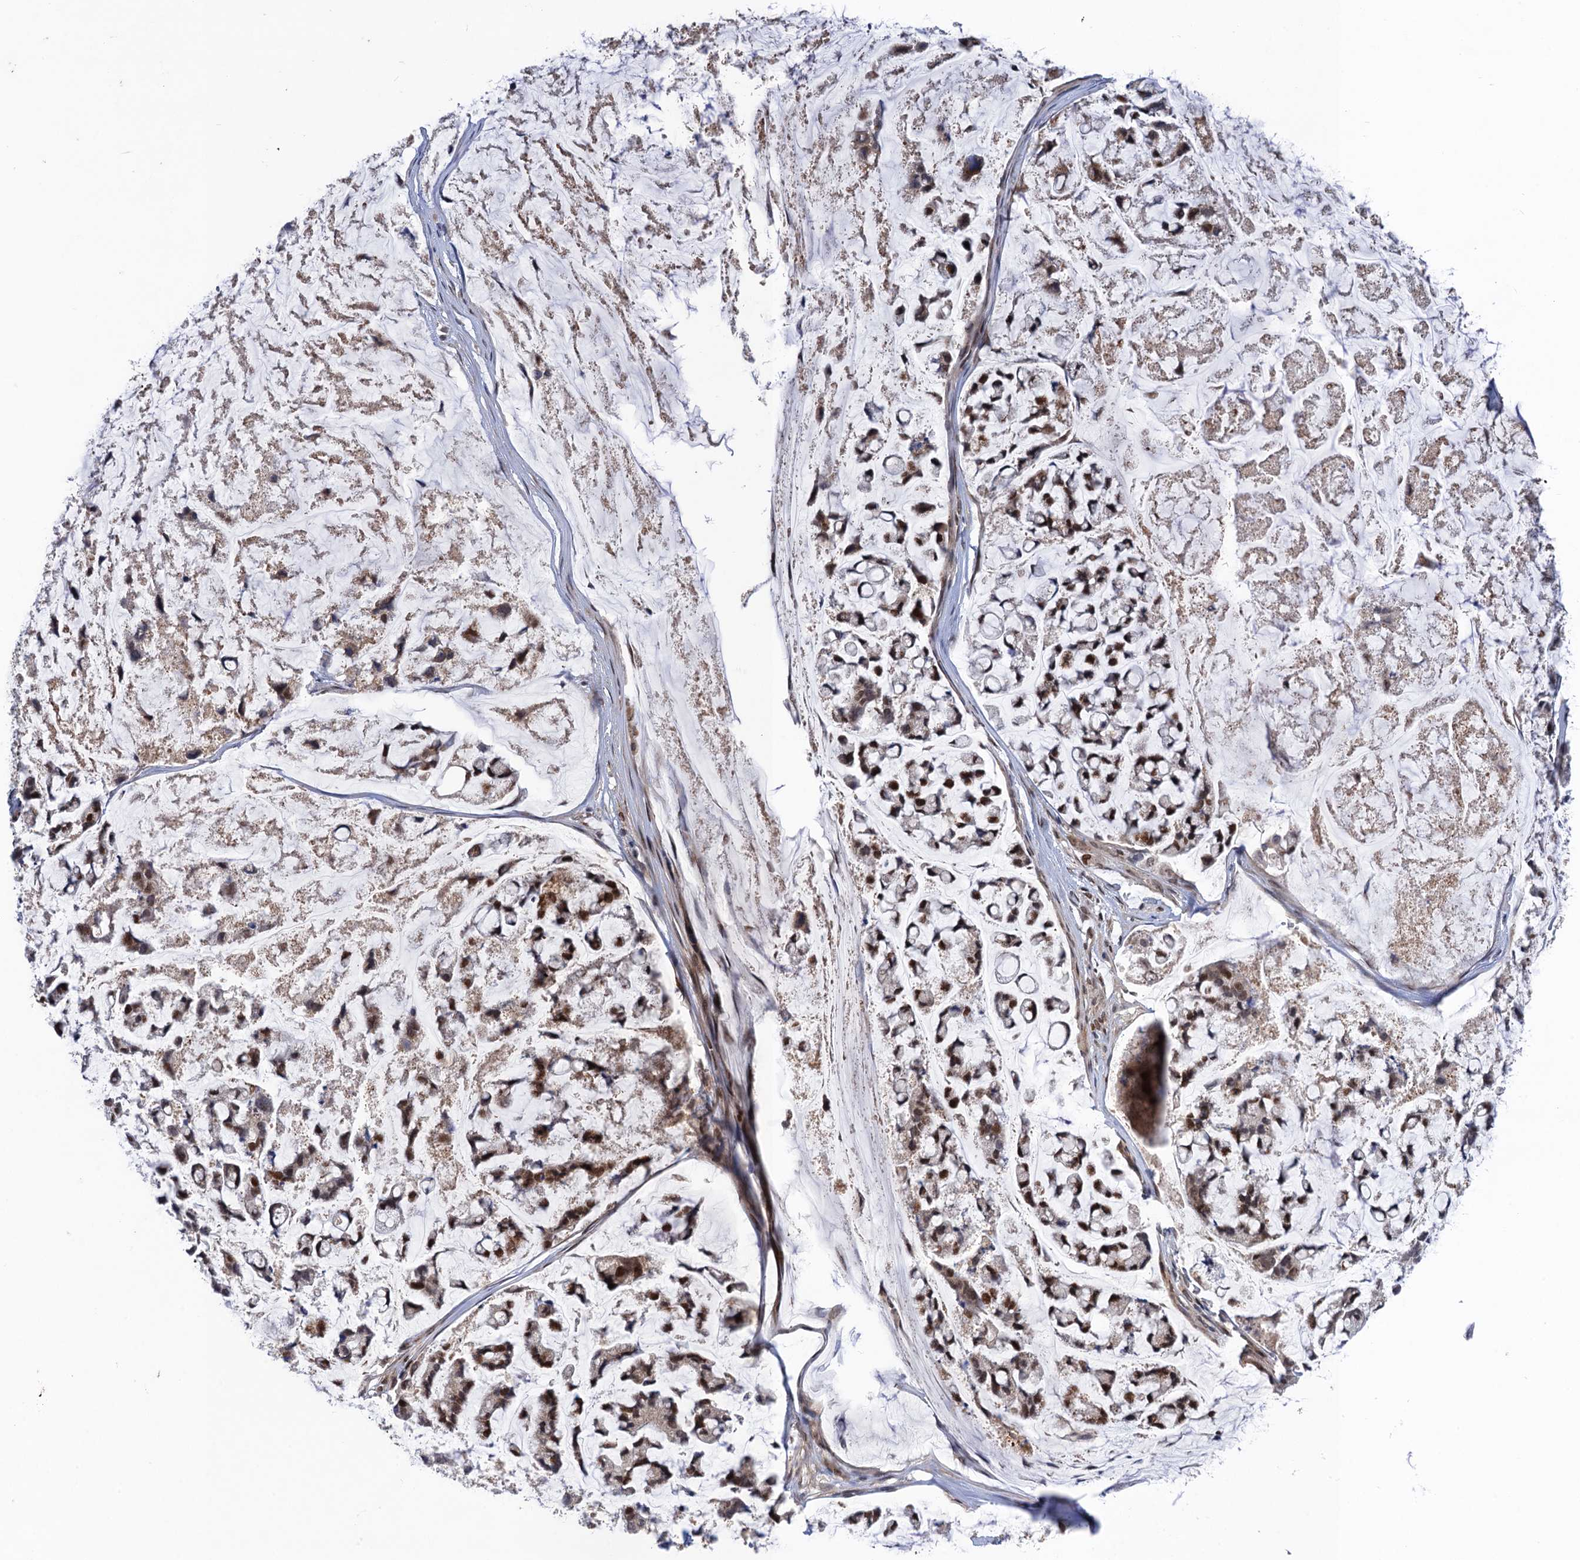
{"staining": {"intensity": "moderate", "quantity": ">75%", "location": "nuclear"}, "tissue": "stomach cancer", "cell_type": "Tumor cells", "image_type": "cancer", "snomed": [{"axis": "morphology", "description": "Adenocarcinoma, NOS"}, {"axis": "topography", "description": "Stomach, lower"}], "caption": "A histopathology image showing moderate nuclear staining in about >75% of tumor cells in stomach adenocarcinoma, as visualized by brown immunohistochemical staining.", "gene": "NEK8", "patient": {"sex": "male", "age": 67}}